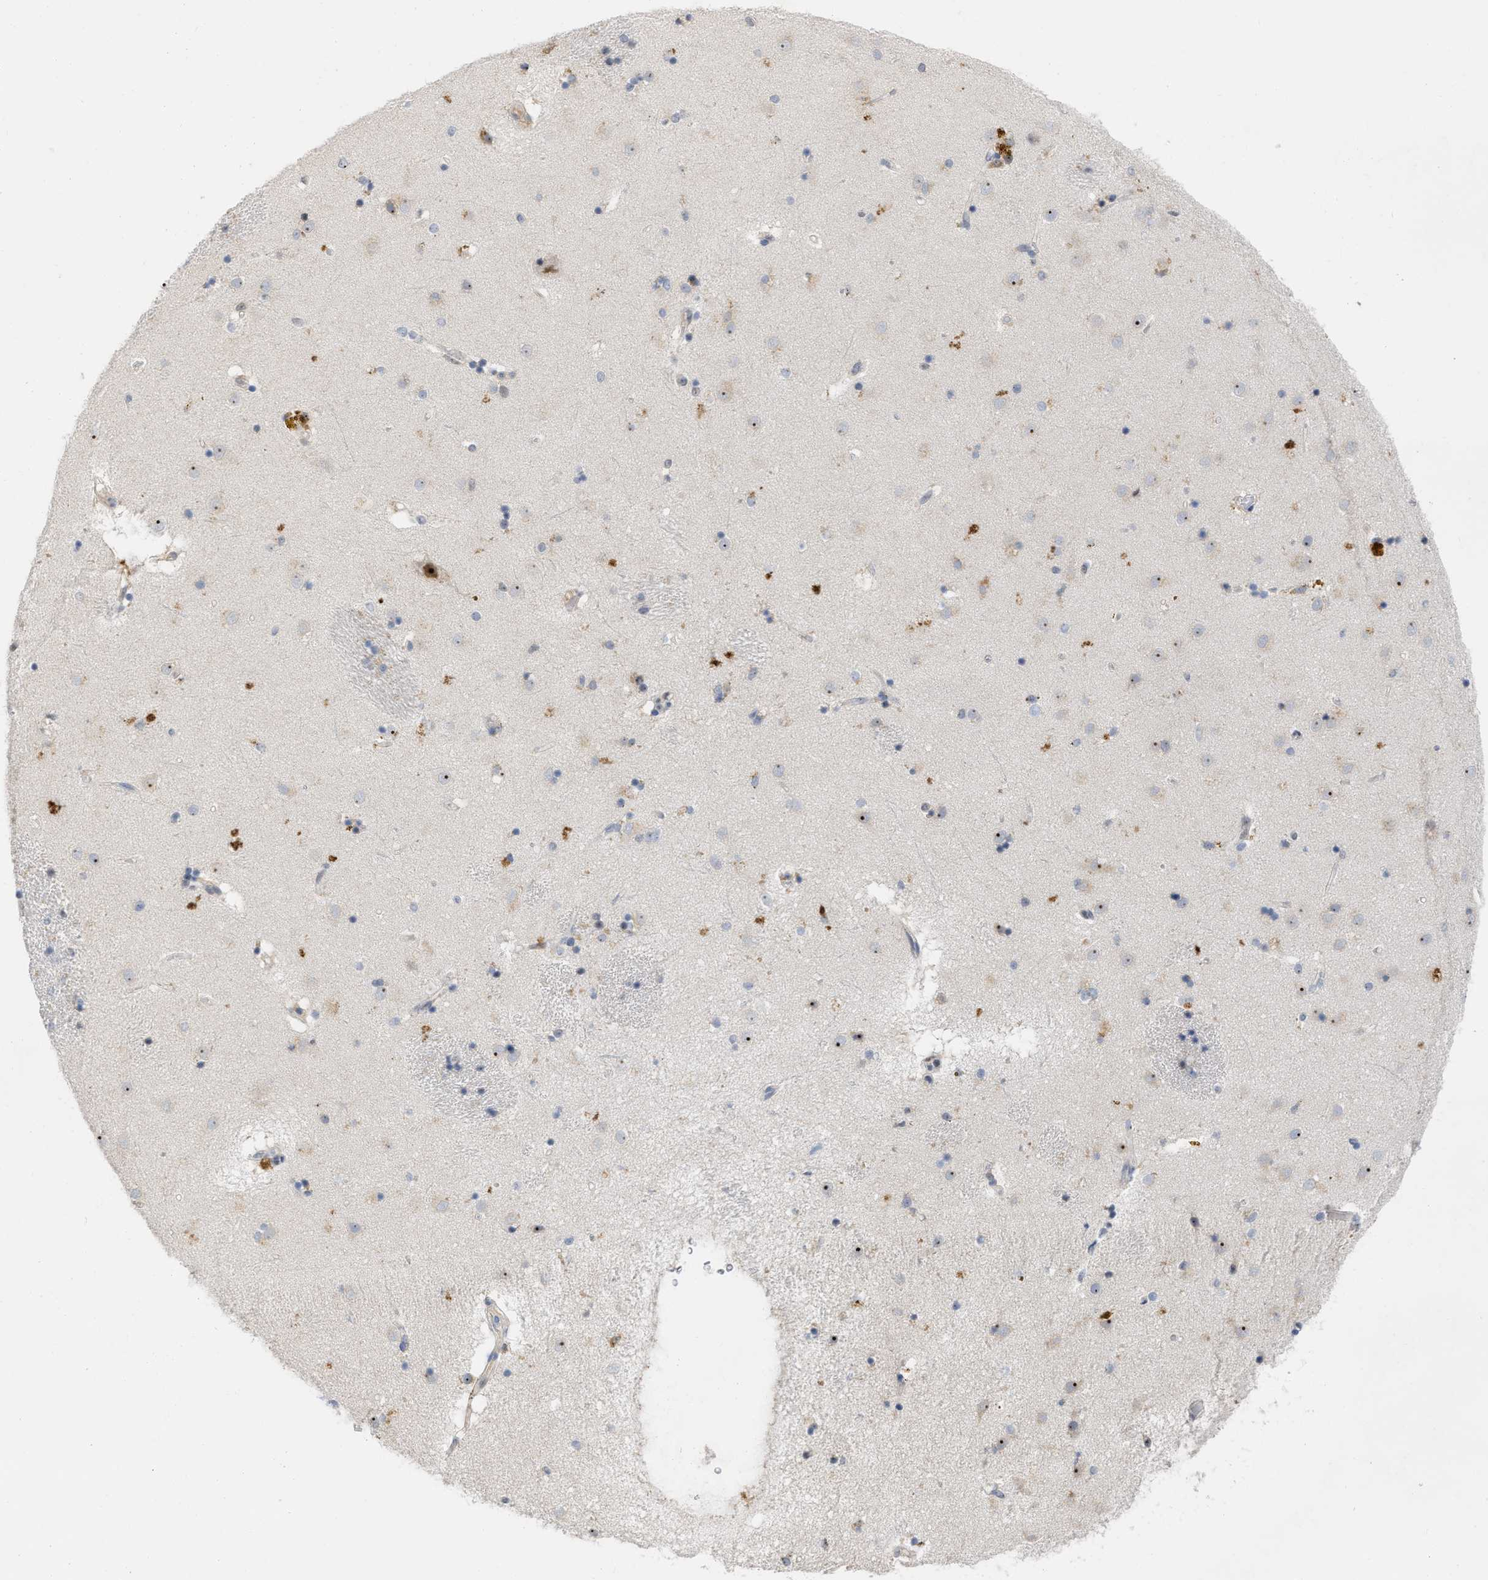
{"staining": {"intensity": "moderate", "quantity": "25%-75%", "location": "nuclear"}, "tissue": "caudate", "cell_type": "Glial cells", "image_type": "normal", "snomed": [{"axis": "morphology", "description": "Normal tissue, NOS"}, {"axis": "topography", "description": "Lateral ventricle wall"}], "caption": "Brown immunohistochemical staining in benign human caudate reveals moderate nuclear staining in approximately 25%-75% of glial cells.", "gene": "ELAC2", "patient": {"sex": "male", "age": 70}}